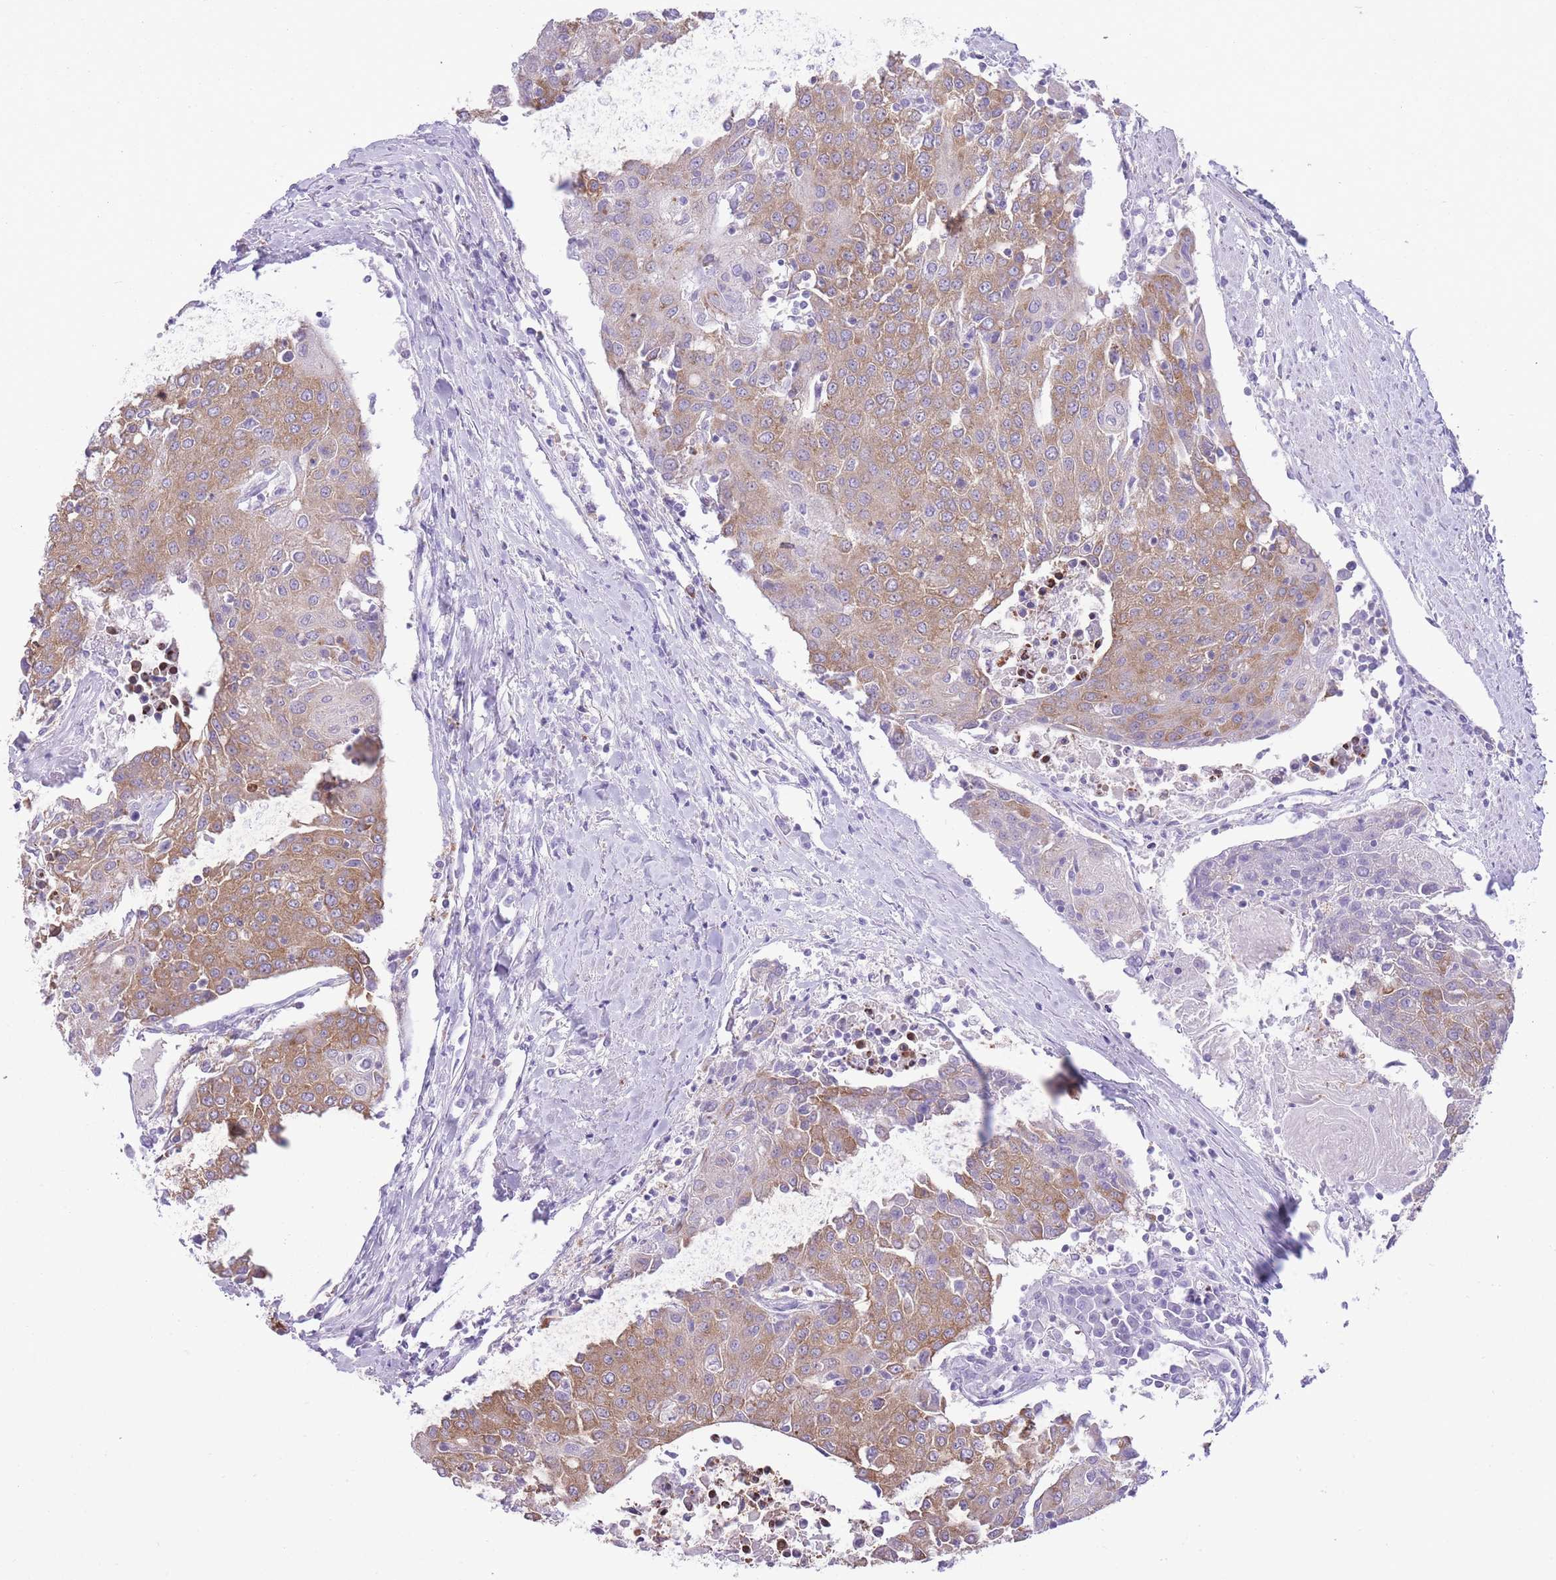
{"staining": {"intensity": "moderate", "quantity": ">75%", "location": "cytoplasmic/membranous"}, "tissue": "urothelial cancer", "cell_type": "Tumor cells", "image_type": "cancer", "snomed": [{"axis": "morphology", "description": "Urothelial carcinoma, High grade"}, {"axis": "topography", "description": "Urinary bladder"}], "caption": "Immunohistochemical staining of urothelial cancer shows medium levels of moderate cytoplasmic/membranous staining in approximately >75% of tumor cells.", "gene": "ZNF501", "patient": {"sex": "female", "age": 85}}